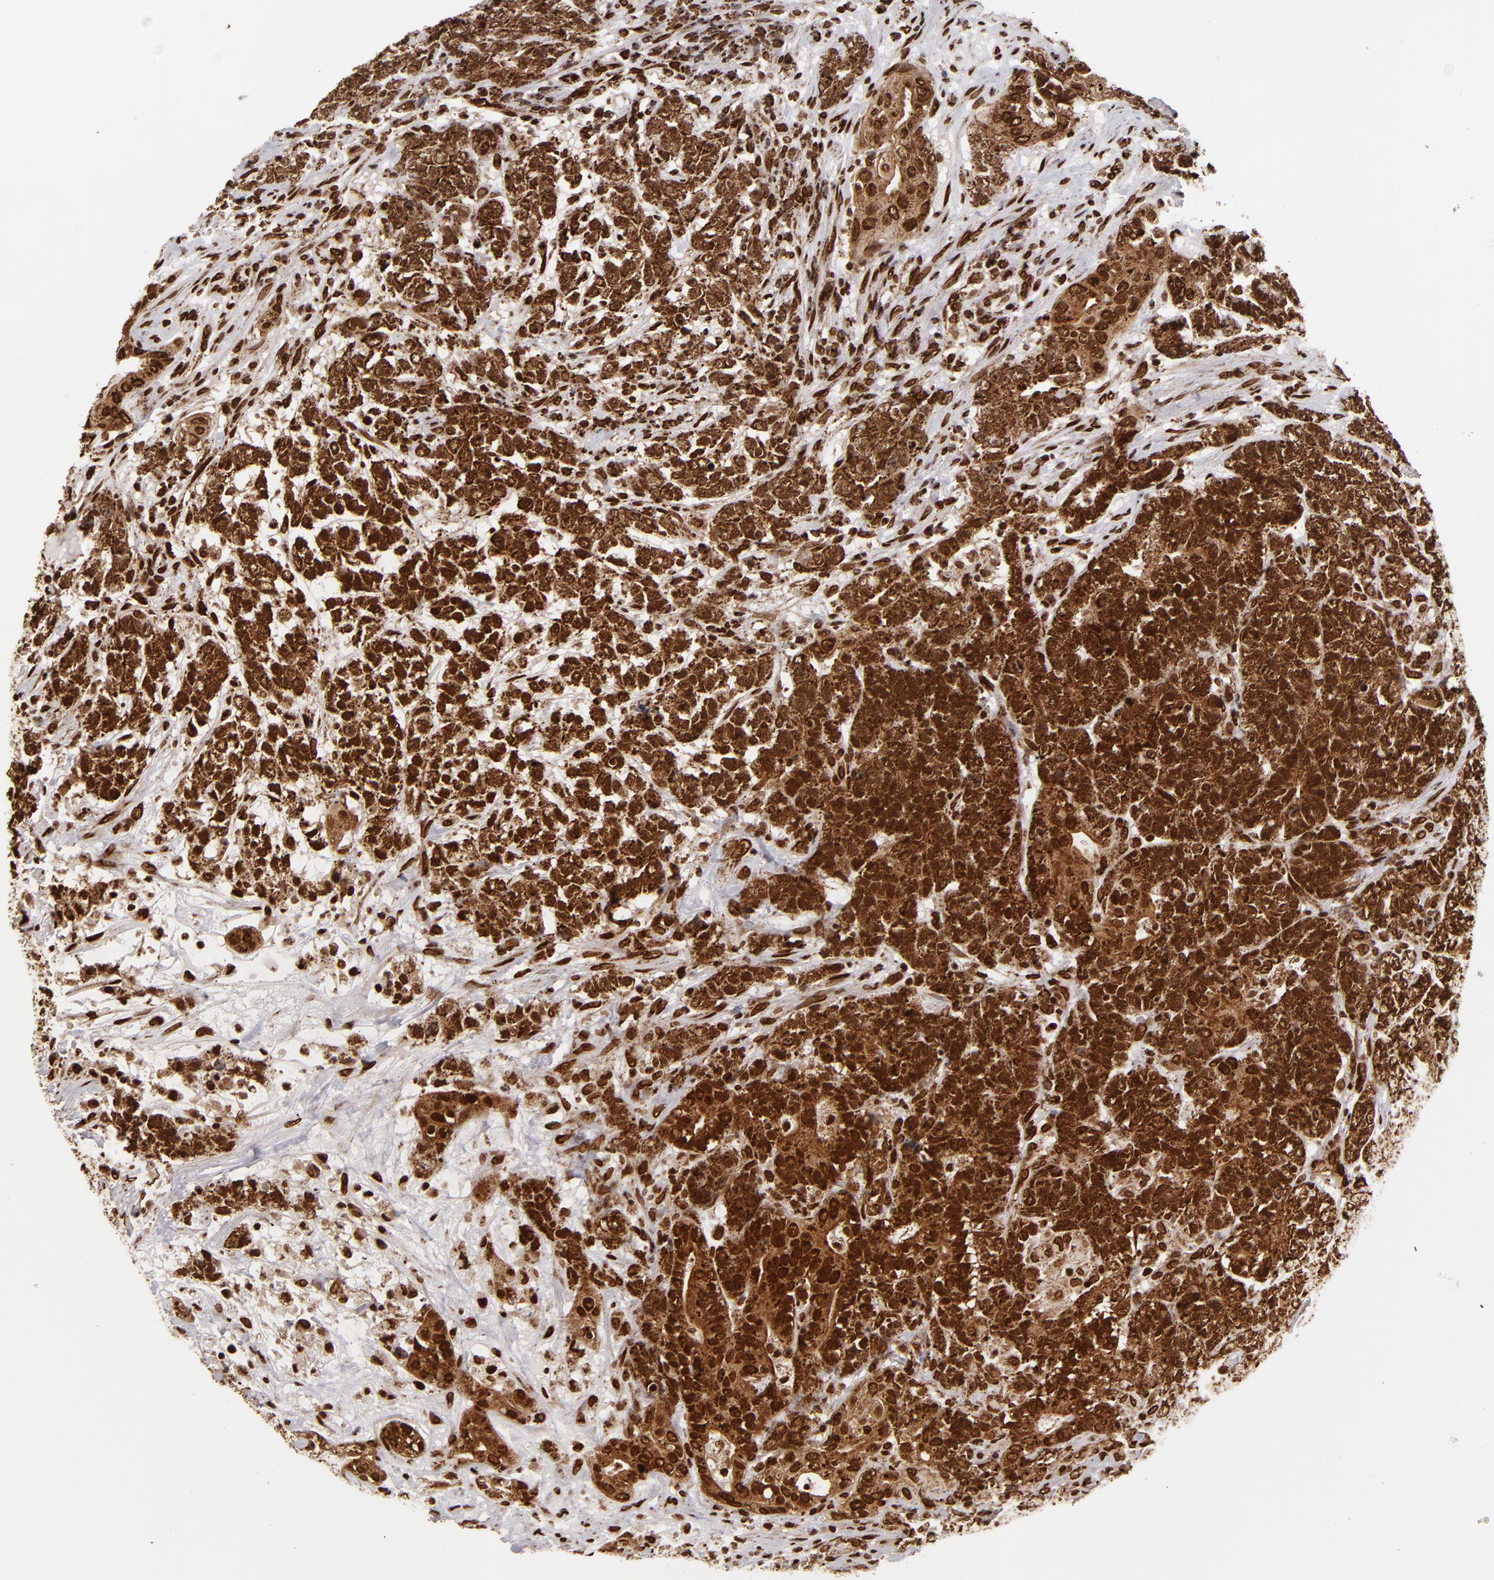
{"staining": {"intensity": "strong", "quantity": ">75%", "location": "cytoplasmic/membranous,nuclear"}, "tissue": "testis cancer", "cell_type": "Tumor cells", "image_type": "cancer", "snomed": [{"axis": "morphology", "description": "Carcinoma, Embryonal, NOS"}, {"axis": "topography", "description": "Testis"}], "caption": "A brown stain shows strong cytoplasmic/membranous and nuclear staining of a protein in testis embryonal carcinoma tumor cells.", "gene": "CUL3", "patient": {"sex": "male", "age": 26}}